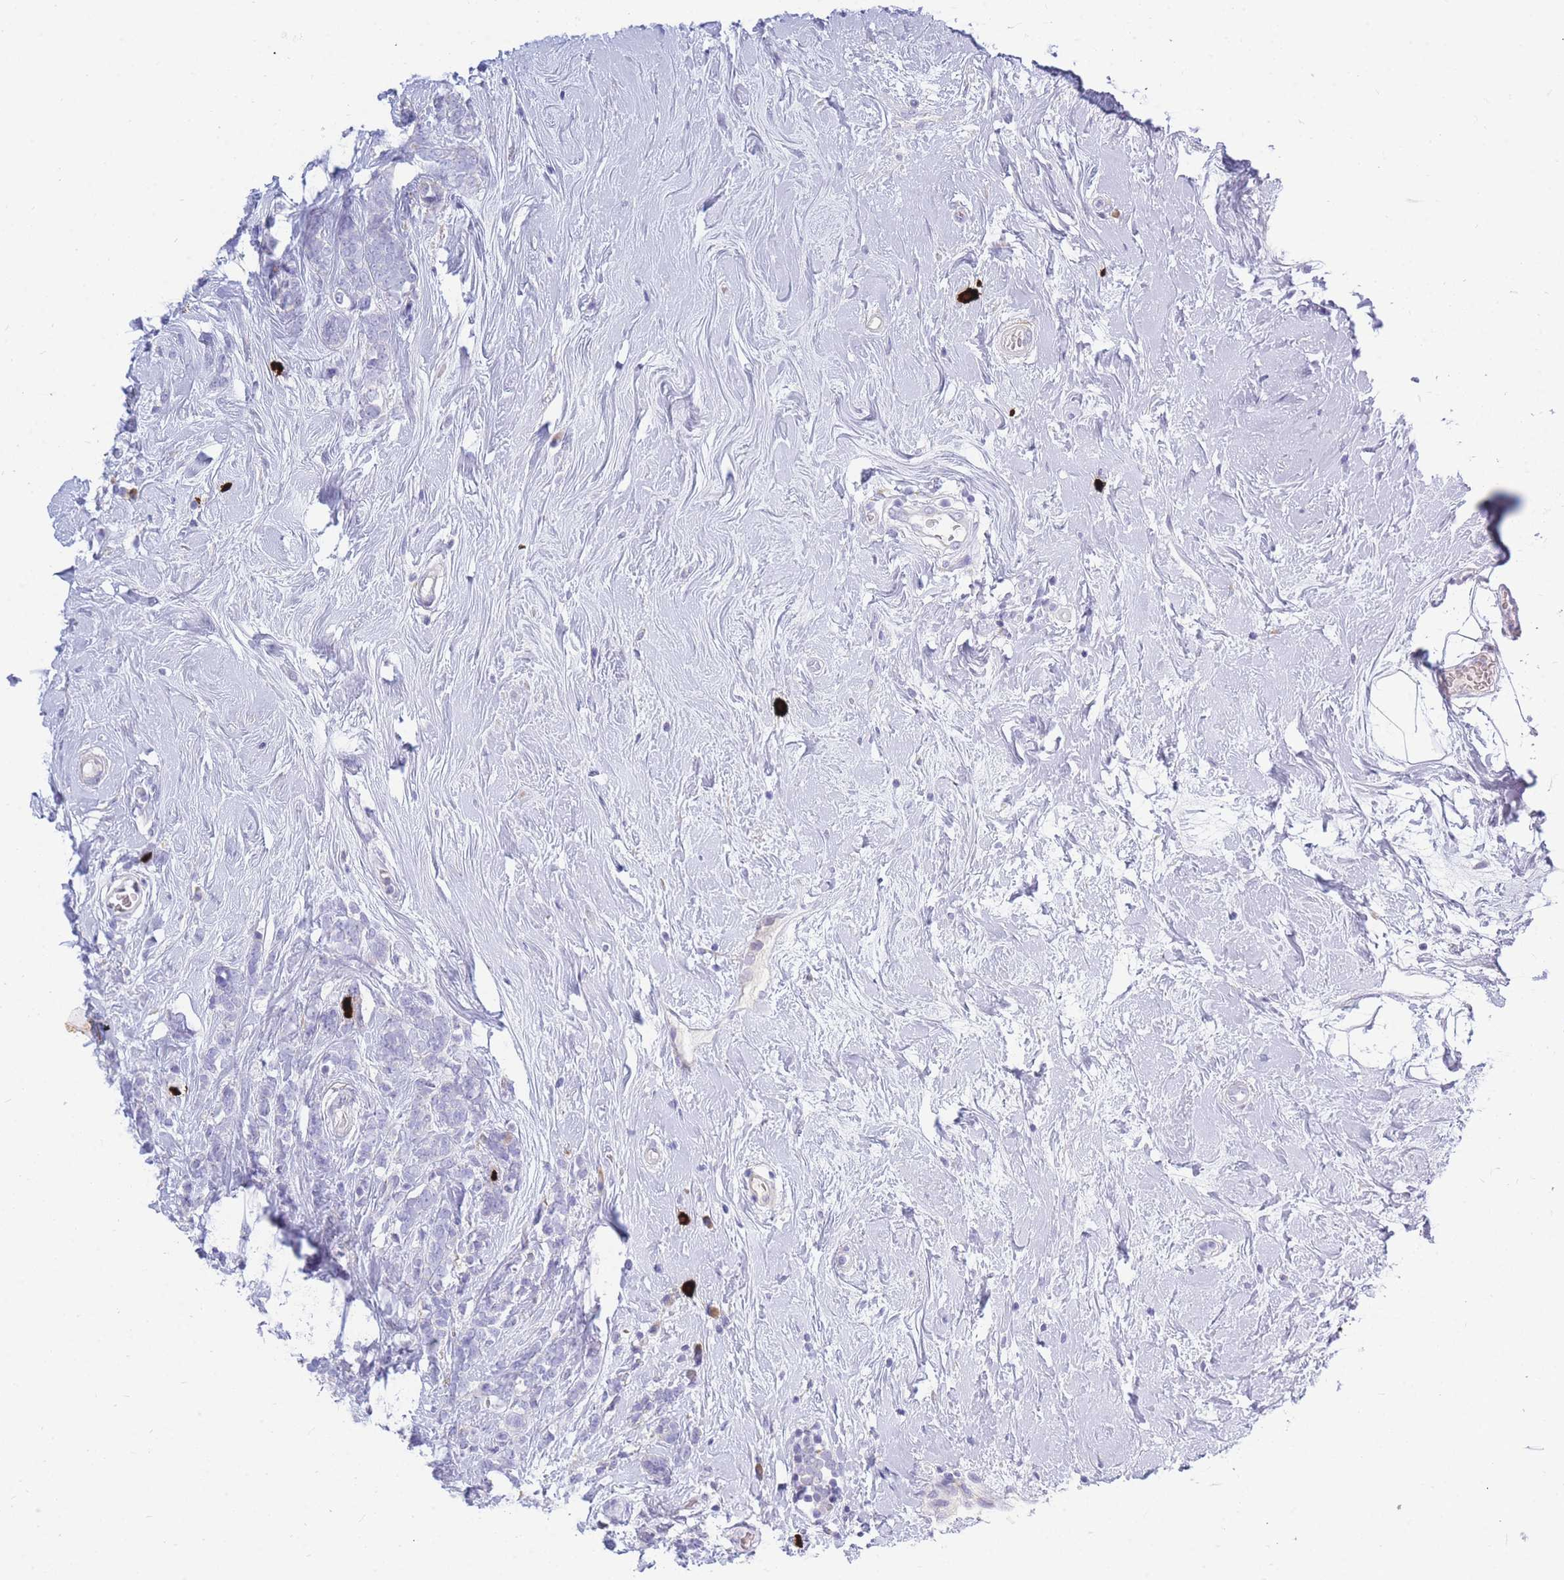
{"staining": {"intensity": "negative", "quantity": "none", "location": "none"}, "tissue": "breast cancer", "cell_type": "Tumor cells", "image_type": "cancer", "snomed": [{"axis": "morphology", "description": "Lobular carcinoma"}, {"axis": "topography", "description": "Breast"}], "caption": "This image is of breast lobular carcinoma stained with IHC to label a protein in brown with the nuclei are counter-stained blue. There is no positivity in tumor cells.", "gene": "TPSD1", "patient": {"sex": "female", "age": 58}}